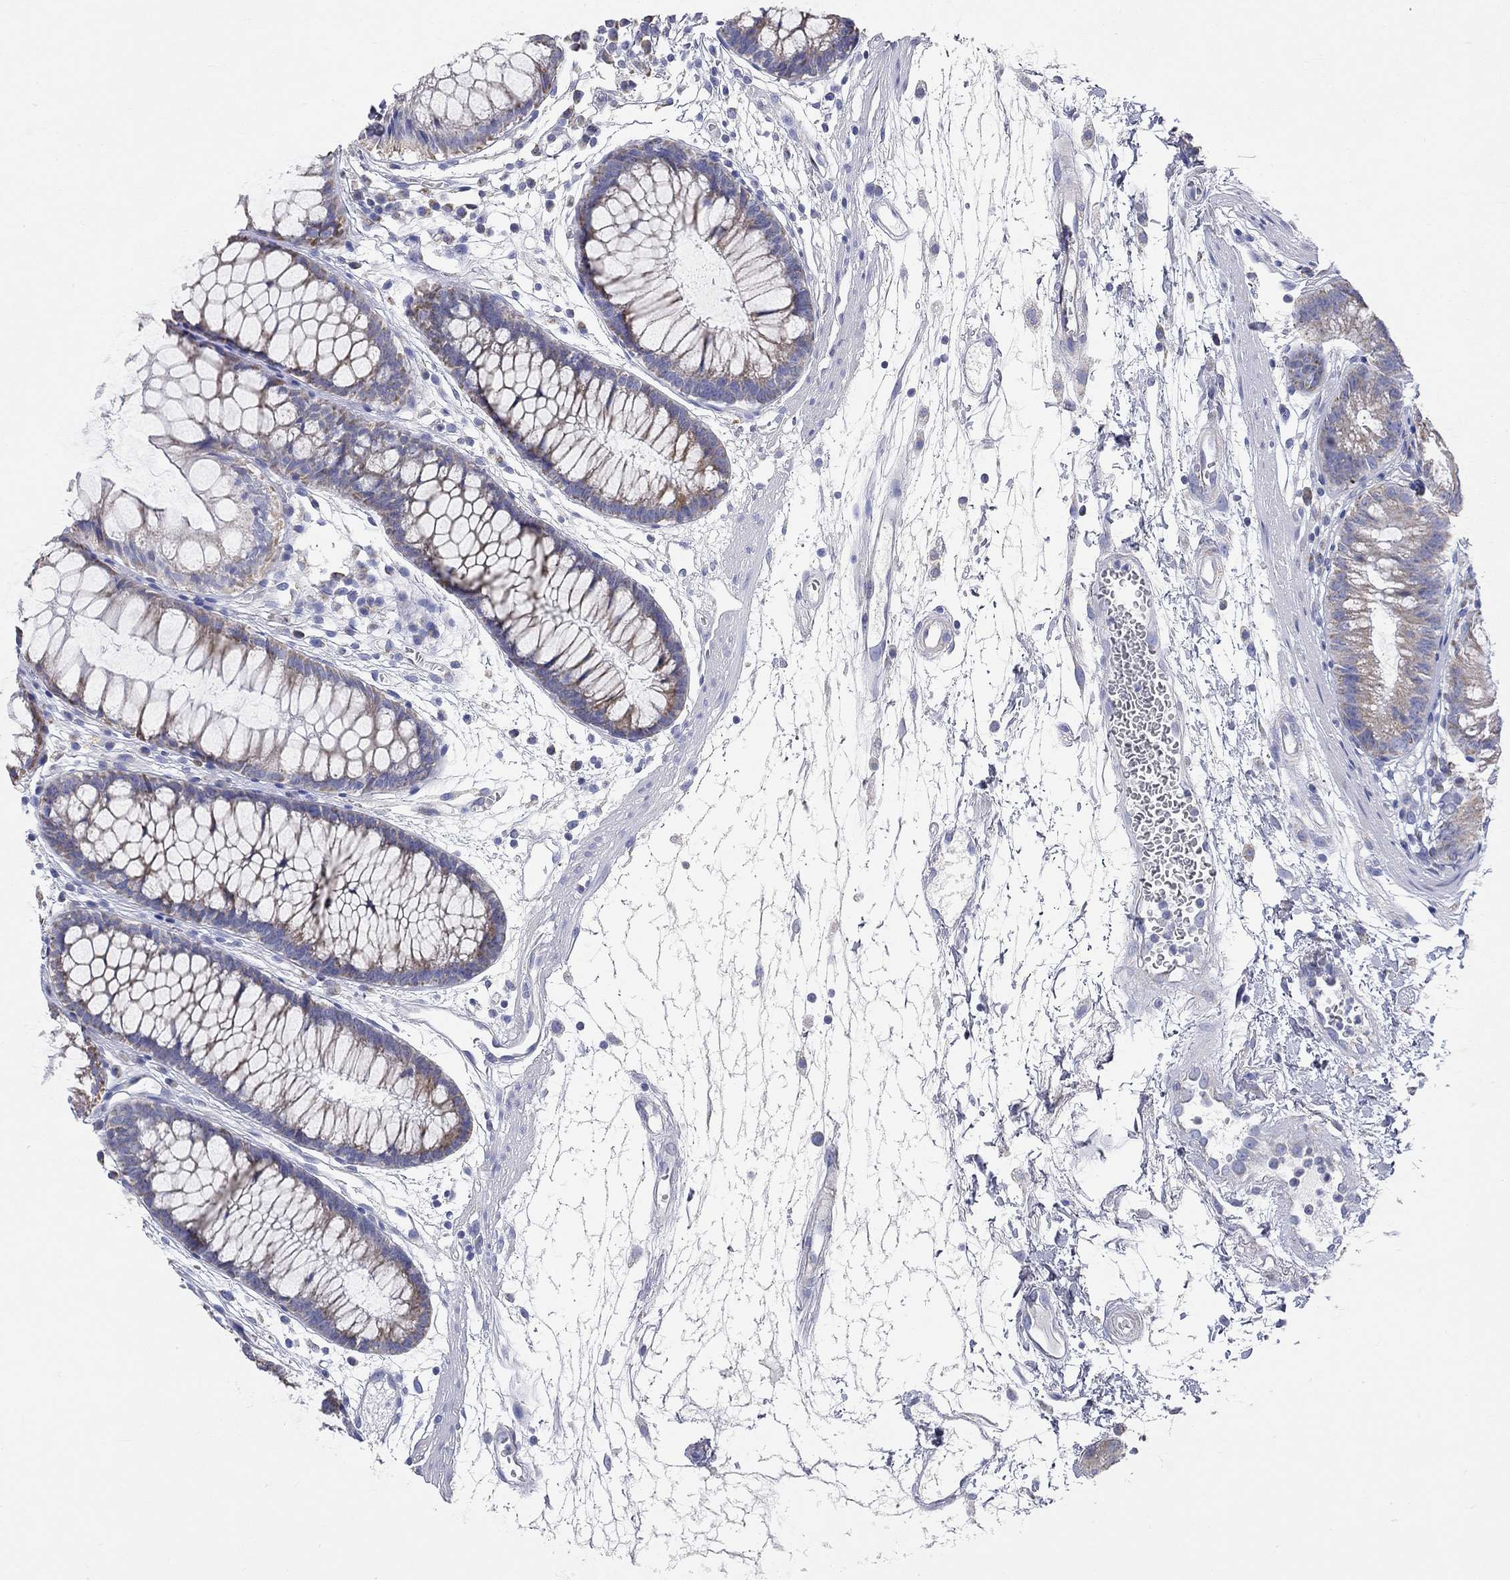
{"staining": {"intensity": "negative", "quantity": "none", "location": "none"}, "tissue": "colon", "cell_type": "Endothelial cells", "image_type": "normal", "snomed": [{"axis": "morphology", "description": "Normal tissue, NOS"}, {"axis": "morphology", "description": "Adenocarcinoma, NOS"}, {"axis": "topography", "description": "Colon"}], "caption": "The image displays no staining of endothelial cells in unremarkable colon. (DAB (3,3'-diaminobenzidine) IHC visualized using brightfield microscopy, high magnification).", "gene": "RCAN1", "patient": {"sex": "male", "age": 65}}